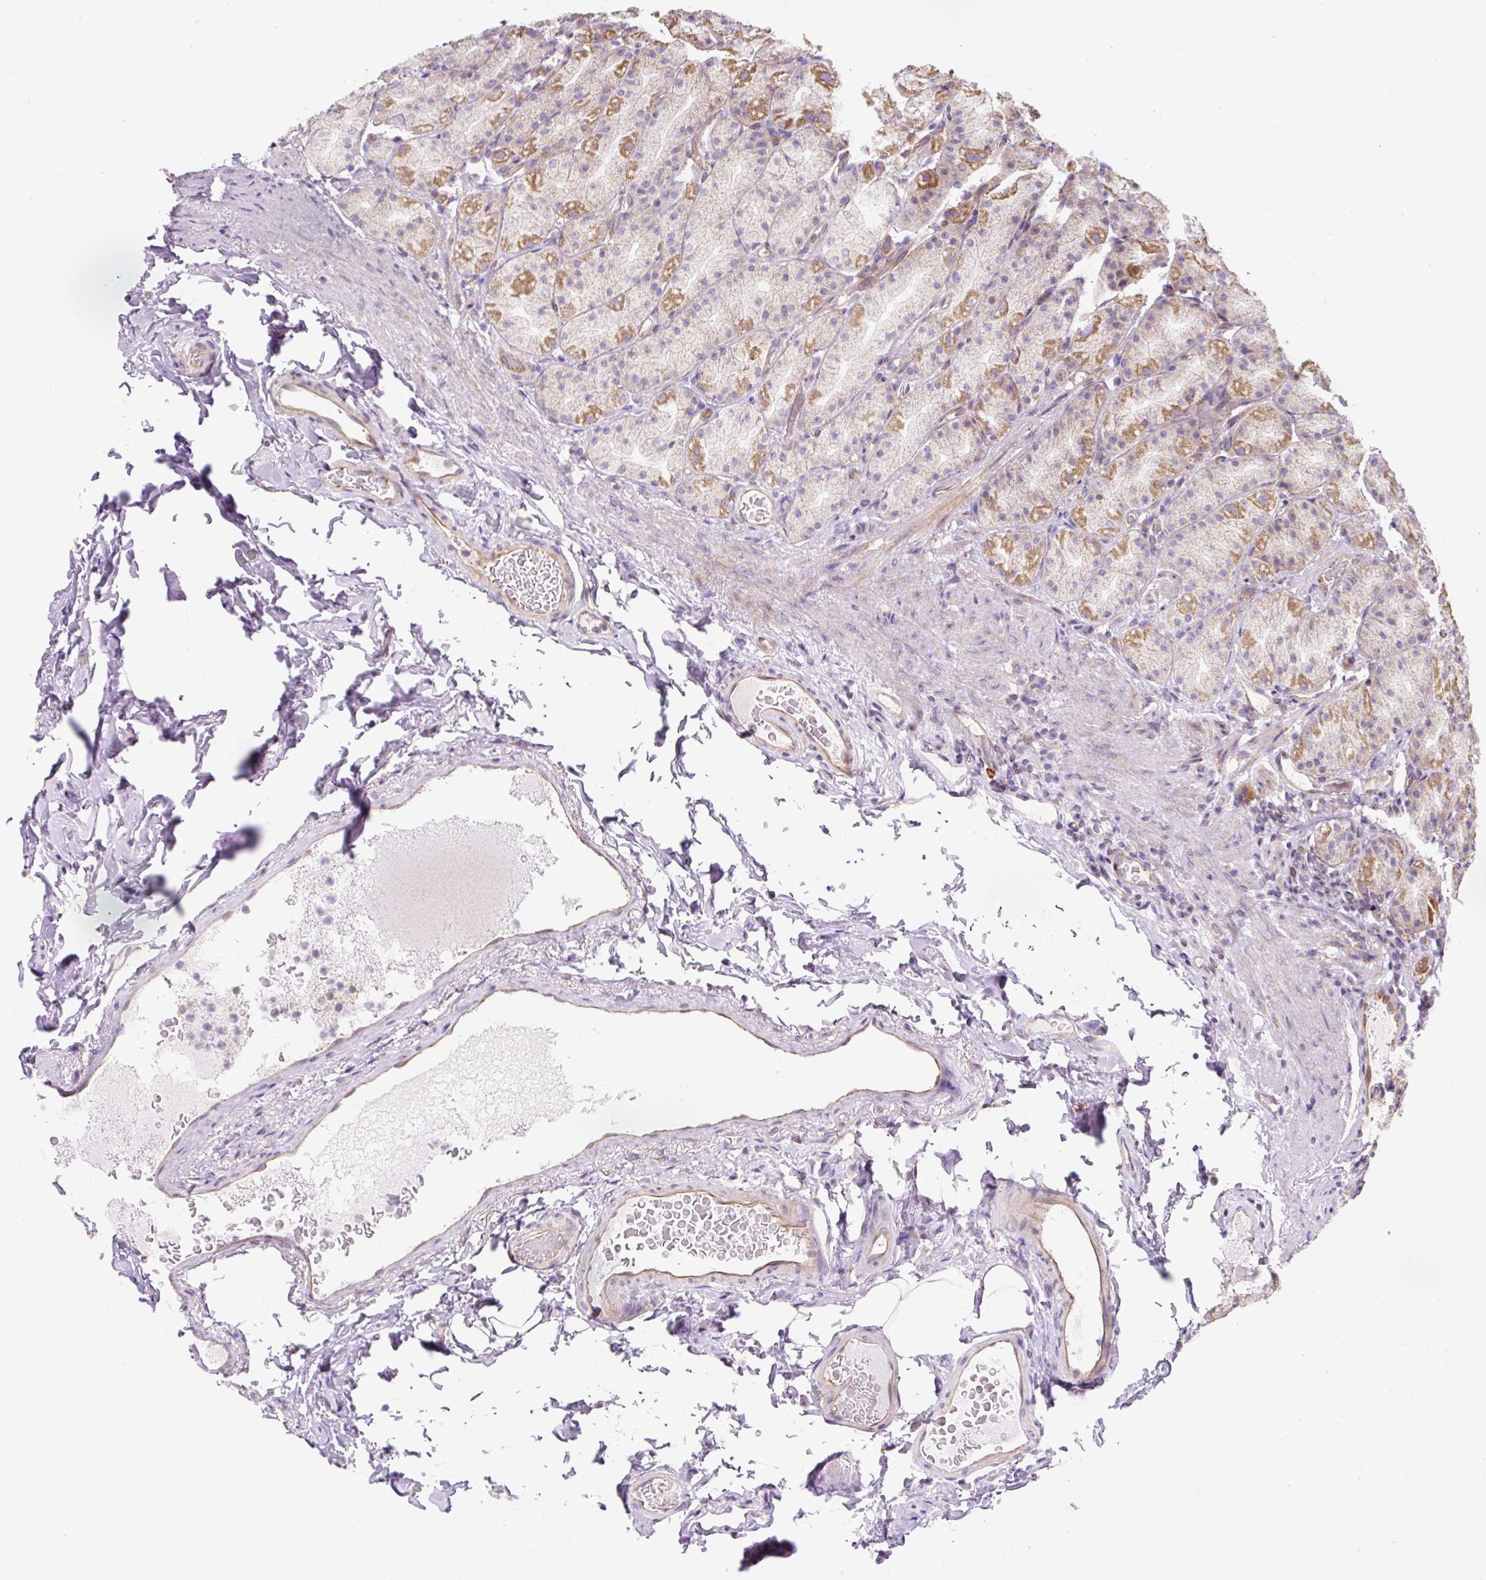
{"staining": {"intensity": "moderate", "quantity": "25%-75%", "location": "cytoplasmic/membranous"}, "tissue": "stomach", "cell_type": "Glandular cells", "image_type": "normal", "snomed": [{"axis": "morphology", "description": "Normal tissue, NOS"}, {"axis": "topography", "description": "Stomach, upper"}, {"axis": "topography", "description": "Stomach"}], "caption": "A brown stain shows moderate cytoplasmic/membranous staining of a protein in glandular cells of benign human stomach.", "gene": "ERAP2", "patient": {"sex": "male", "age": 68}}